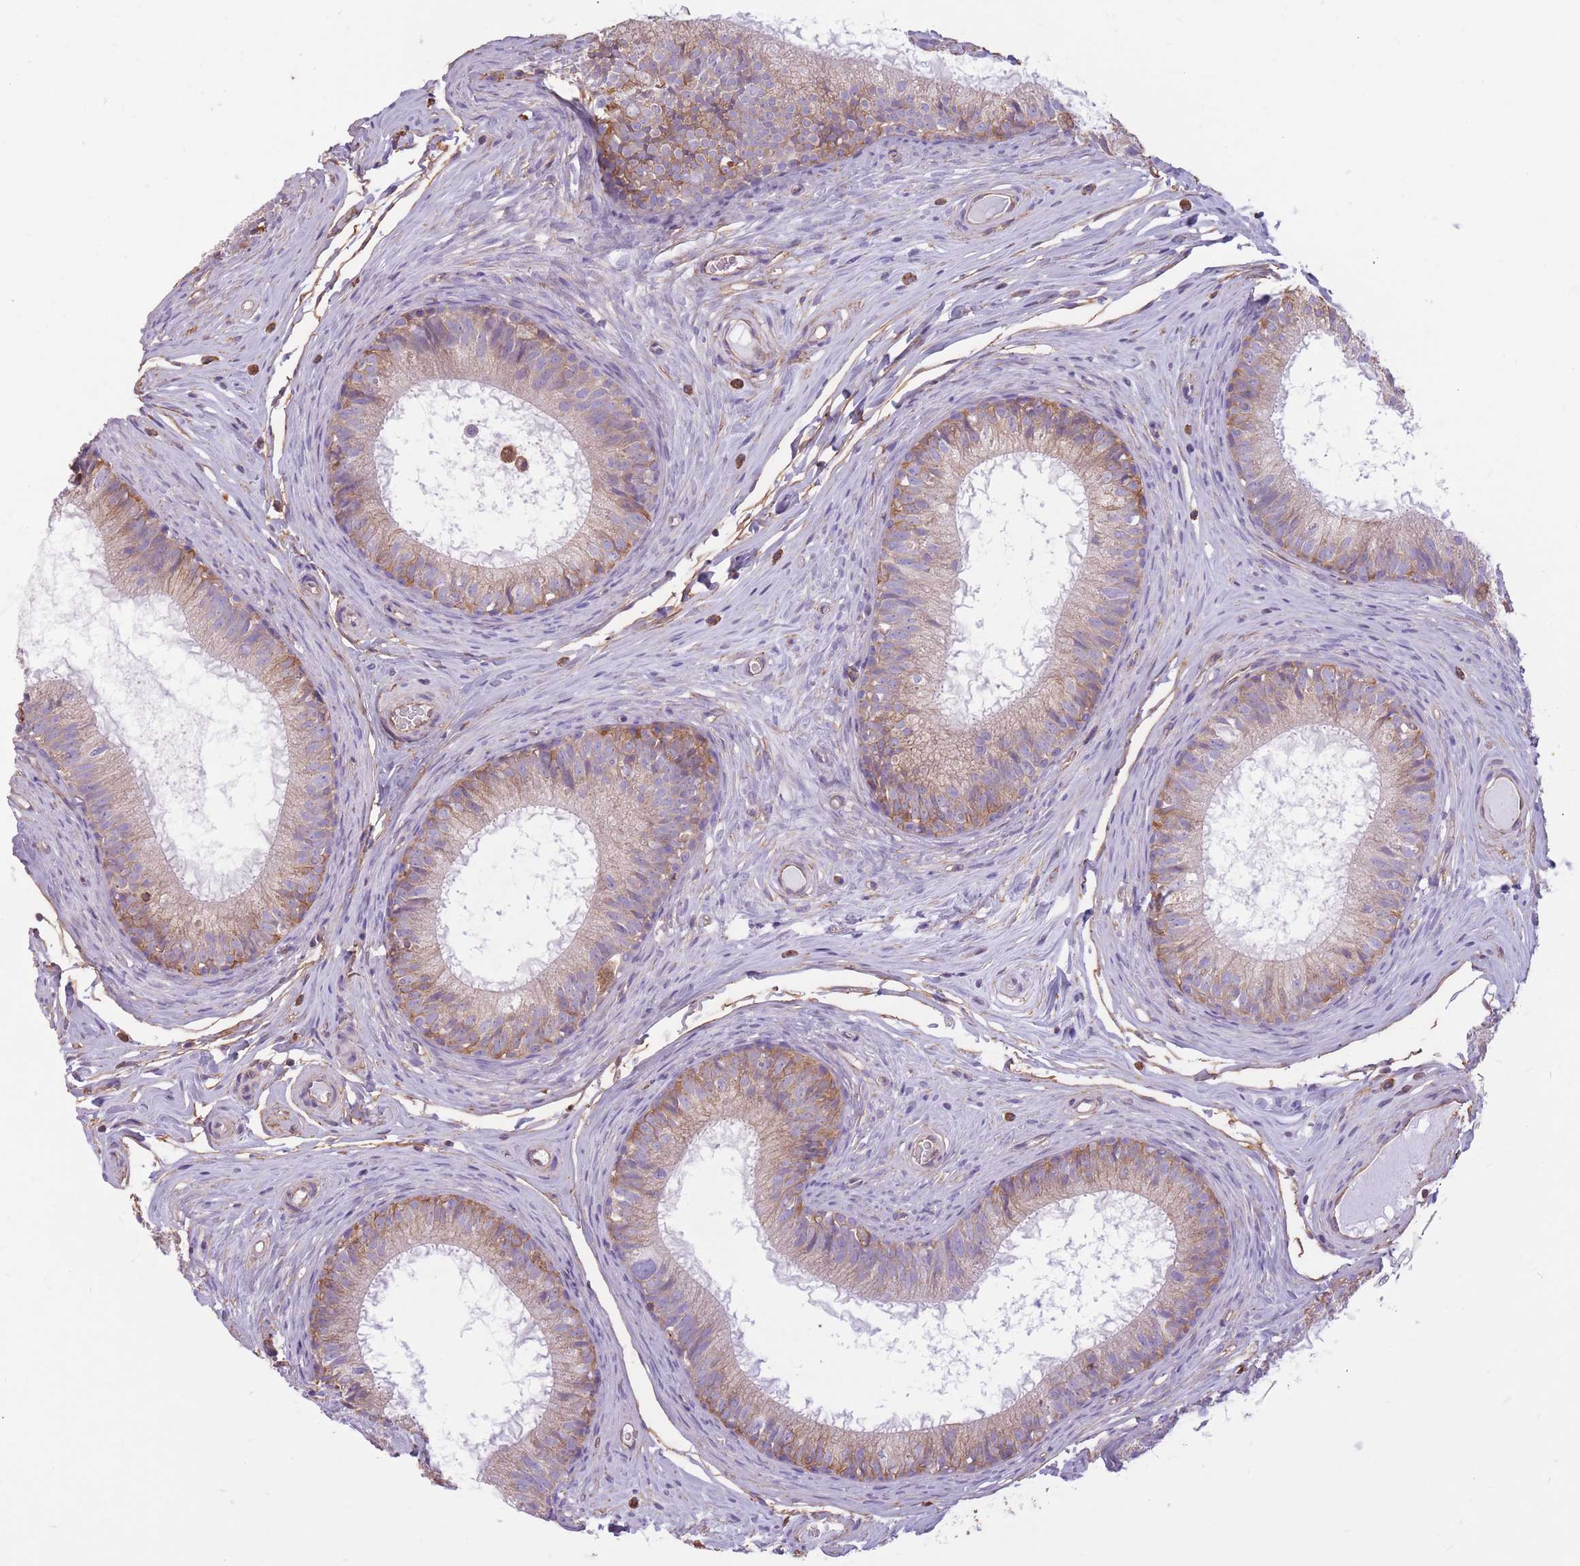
{"staining": {"intensity": "moderate", "quantity": "25%-75%", "location": "cytoplasmic/membranous"}, "tissue": "epididymis", "cell_type": "Glandular cells", "image_type": "normal", "snomed": [{"axis": "morphology", "description": "Normal tissue, NOS"}, {"axis": "topography", "description": "Epididymis"}], "caption": "This histopathology image displays immunohistochemistry staining of normal human epididymis, with medium moderate cytoplasmic/membranous staining in approximately 25%-75% of glandular cells.", "gene": "ADD1", "patient": {"sex": "male", "age": 25}}